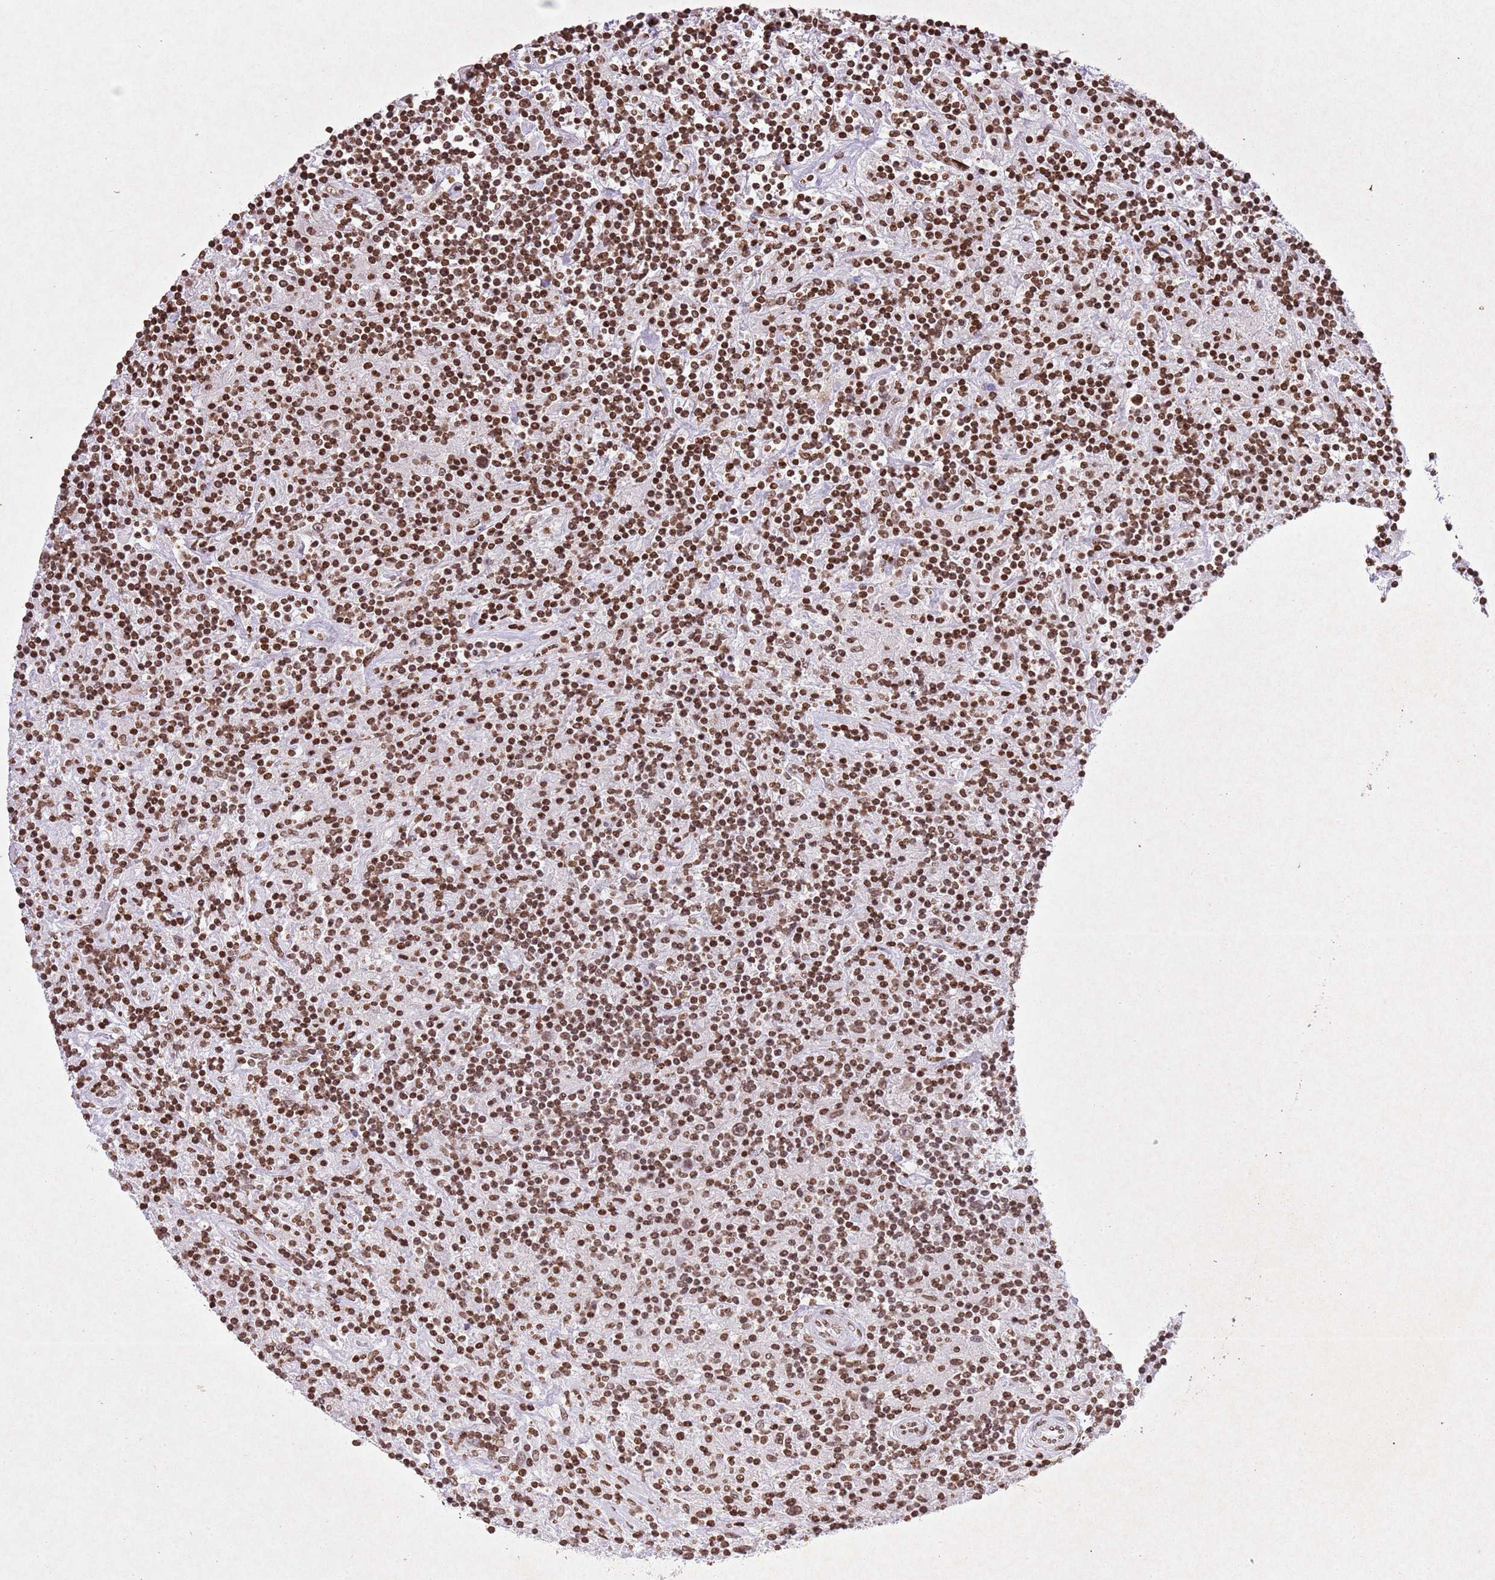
{"staining": {"intensity": "moderate", "quantity": ">75%", "location": "nuclear"}, "tissue": "lymphoma", "cell_type": "Tumor cells", "image_type": "cancer", "snomed": [{"axis": "morphology", "description": "Hodgkin's disease, NOS"}, {"axis": "topography", "description": "Lymph node"}], "caption": "Immunohistochemical staining of lymphoma displays medium levels of moderate nuclear expression in approximately >75% of tumor cells.", "gene": "BMAL1", "patient": {"sex": "male", "age": 70}}